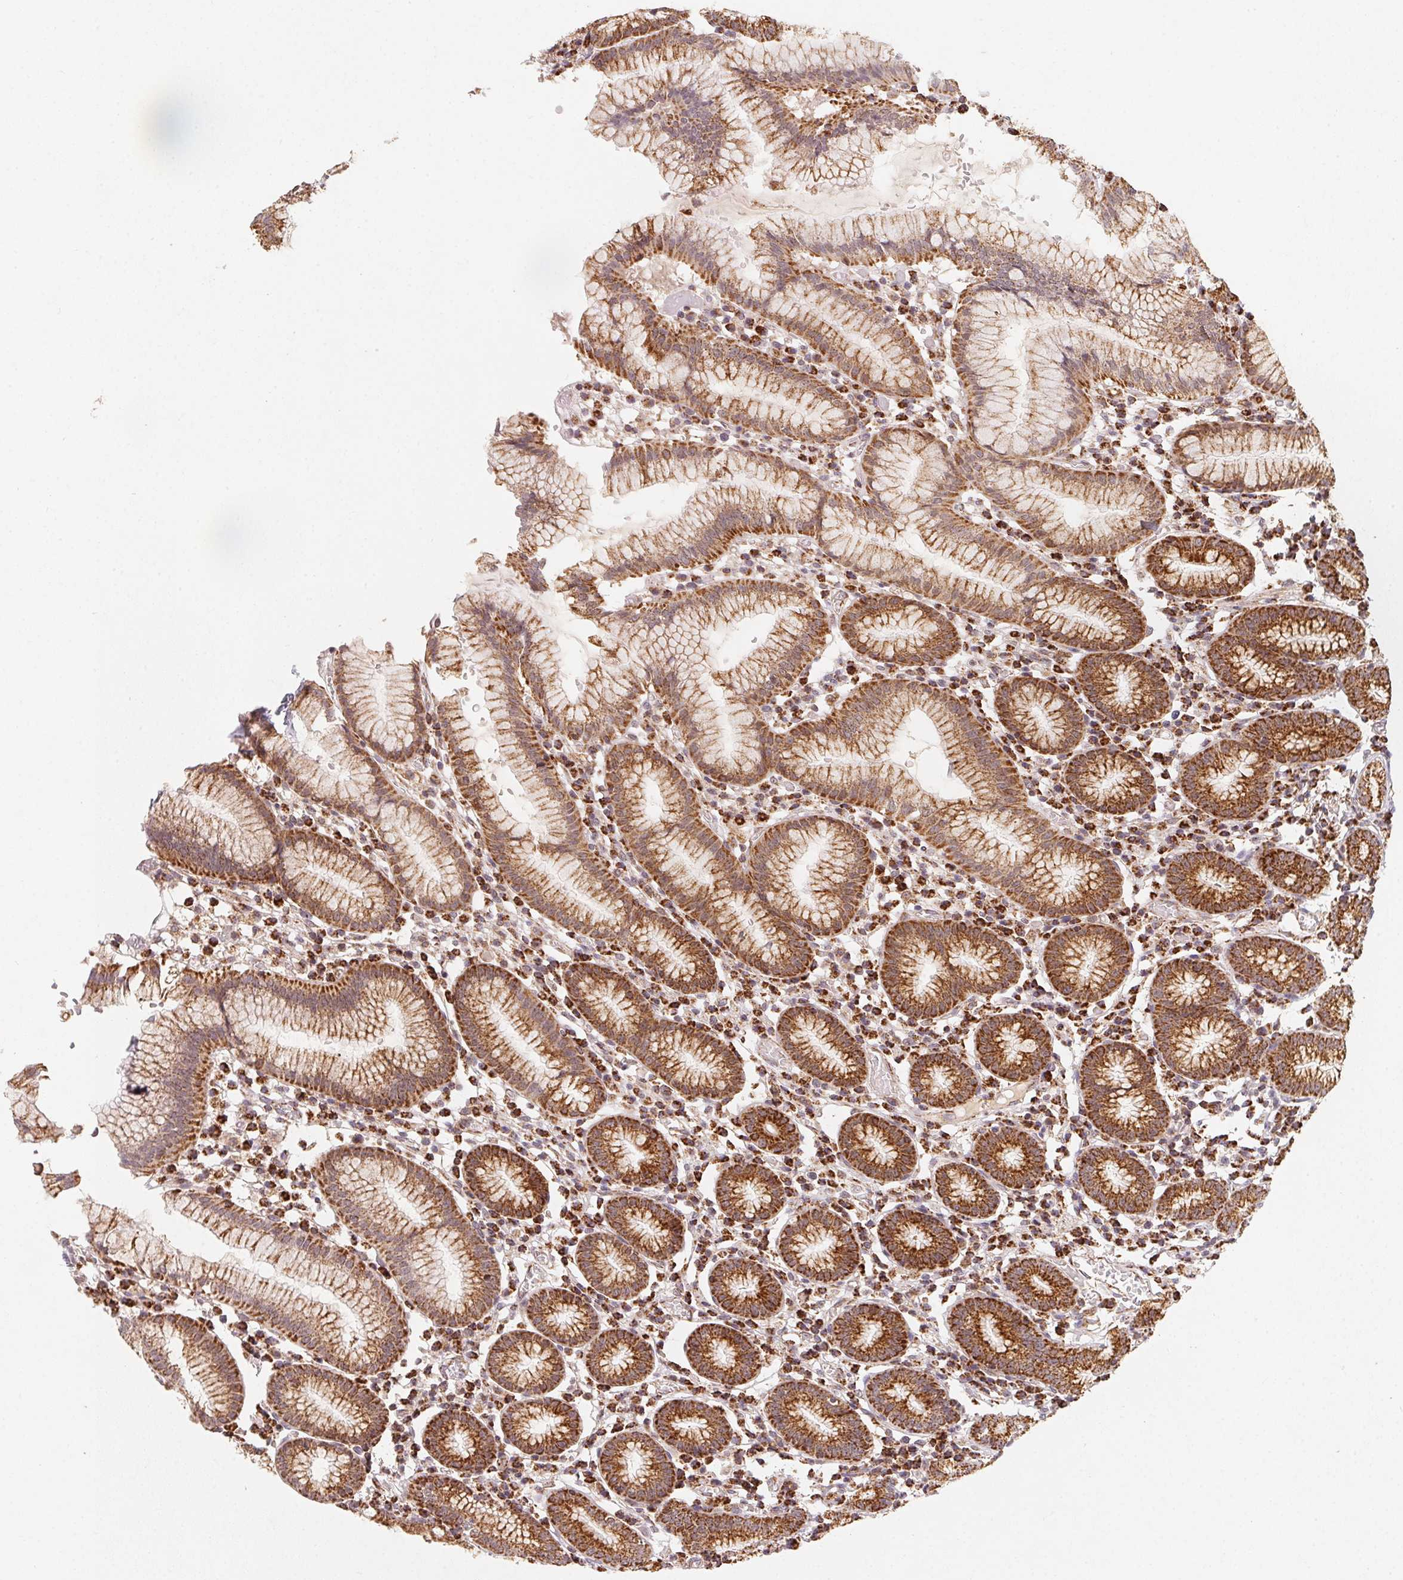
{"staining": {"intensity": "strong", "quantity": ">75%", "location": "cytoplasmic/membranous"}, "tissue": "stomach", "cell_type": "Glandular cells", "image_type": "normal", "snomed": [{"axis": "morphology", "description": "Normal tissue, NOS"}, {"axis": "topography", "description": "Stomach"}], "caption": "Immunohistochemical staining of normal human stomach exhibits high levels of strong cytoplasmic/membranous expression in approximately >75% of glandular cells.", "gene": "NDUFS6", "patient": {"sex": "male", "age": 55}}